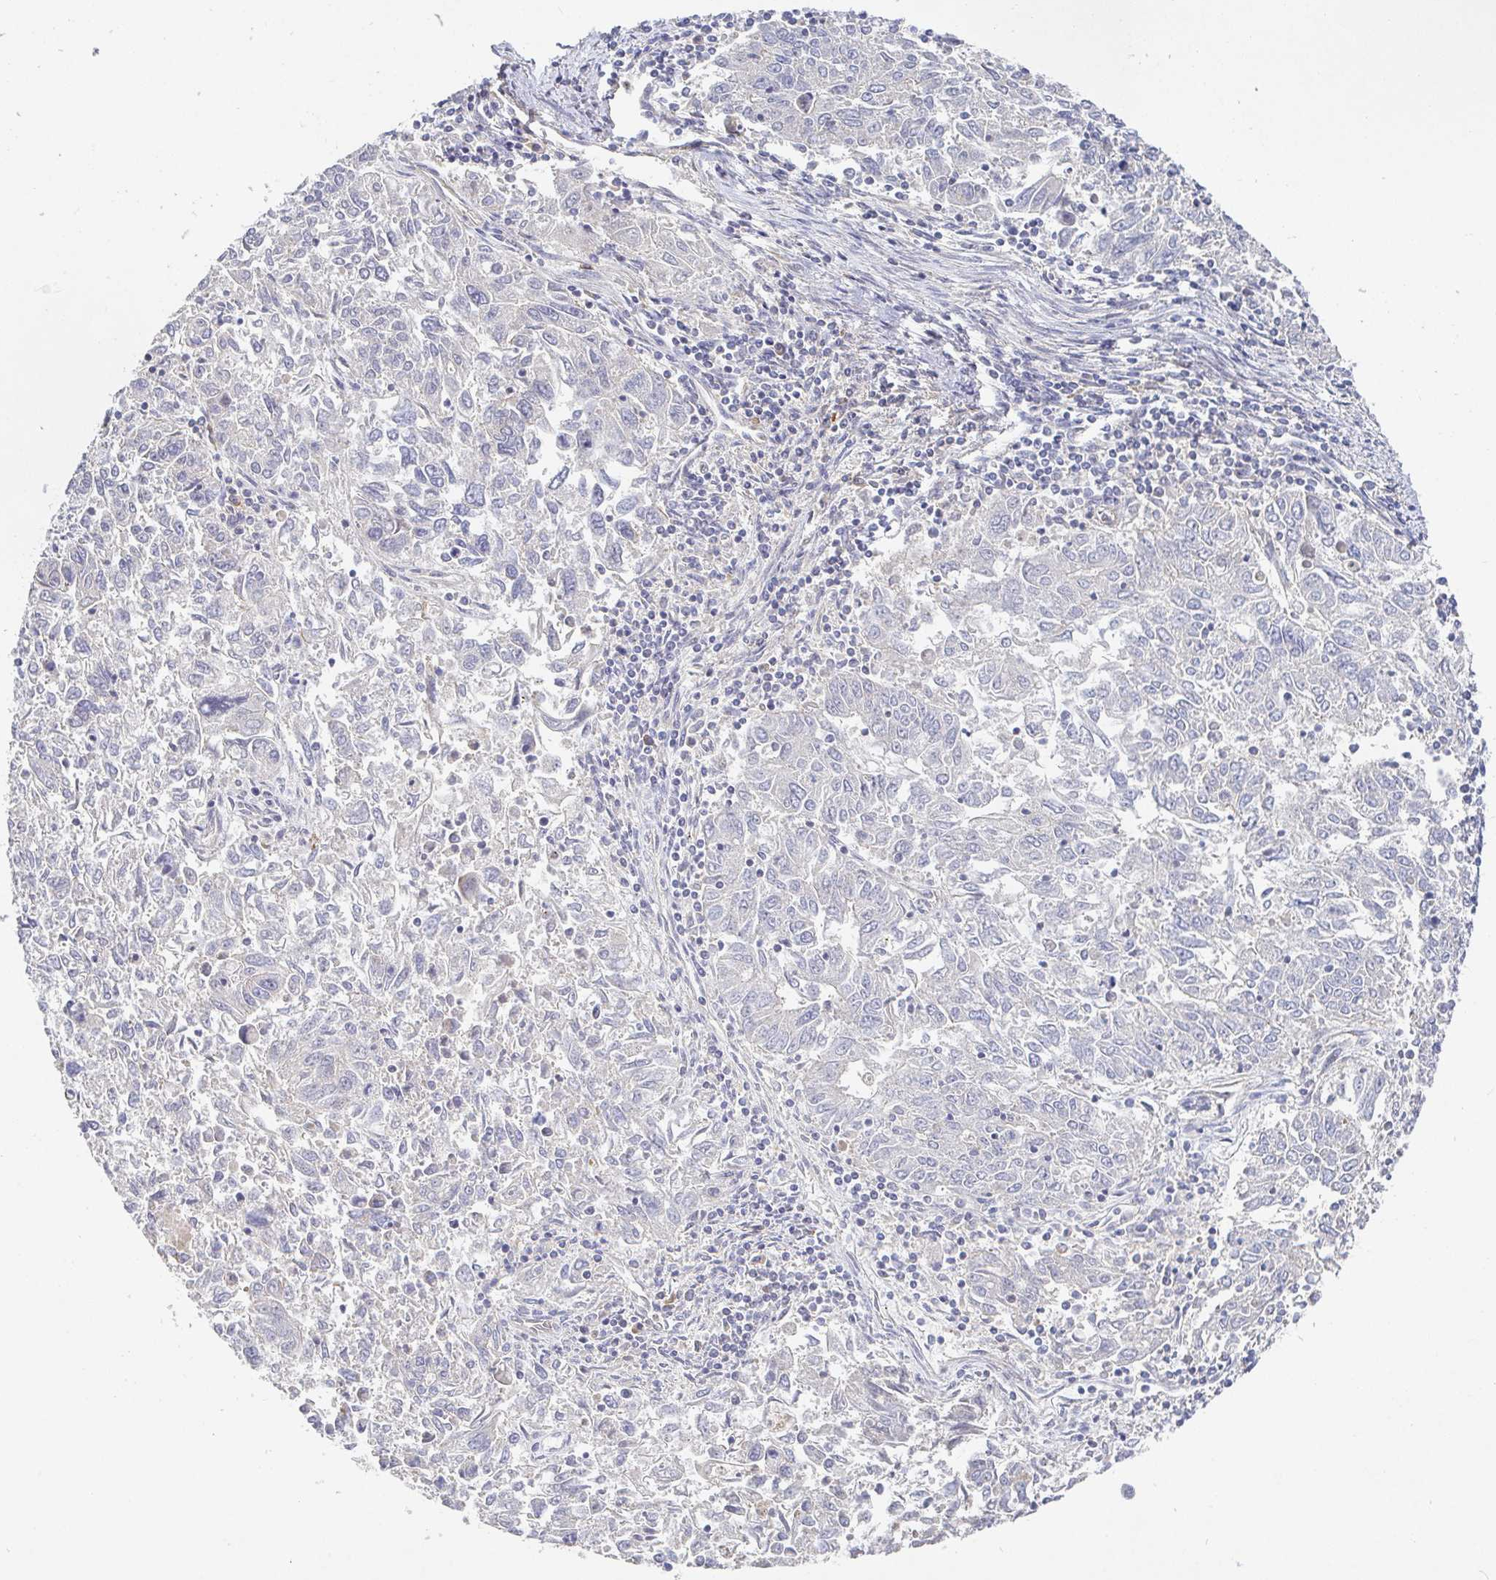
{"staining": {"intensity": "negative", "quantity": "none", "location": "none"}, "tissue": "endometrial cancer", "cell_type": "Tumor cells", "image_type": "cancer", "snomed": [{"axis": "morphology", "description": "Adenocarcinoma, NOS"}, {"axis": "topography", "description": "Endometrium"}], "caption": "IHC micrograph of human adenocarcinoma (endometrial) stained for a protein (brown), which exhibits no staining in tumor cells.", "gene": "IRAK2", "patient": {"sex": "female", "age": 42}}